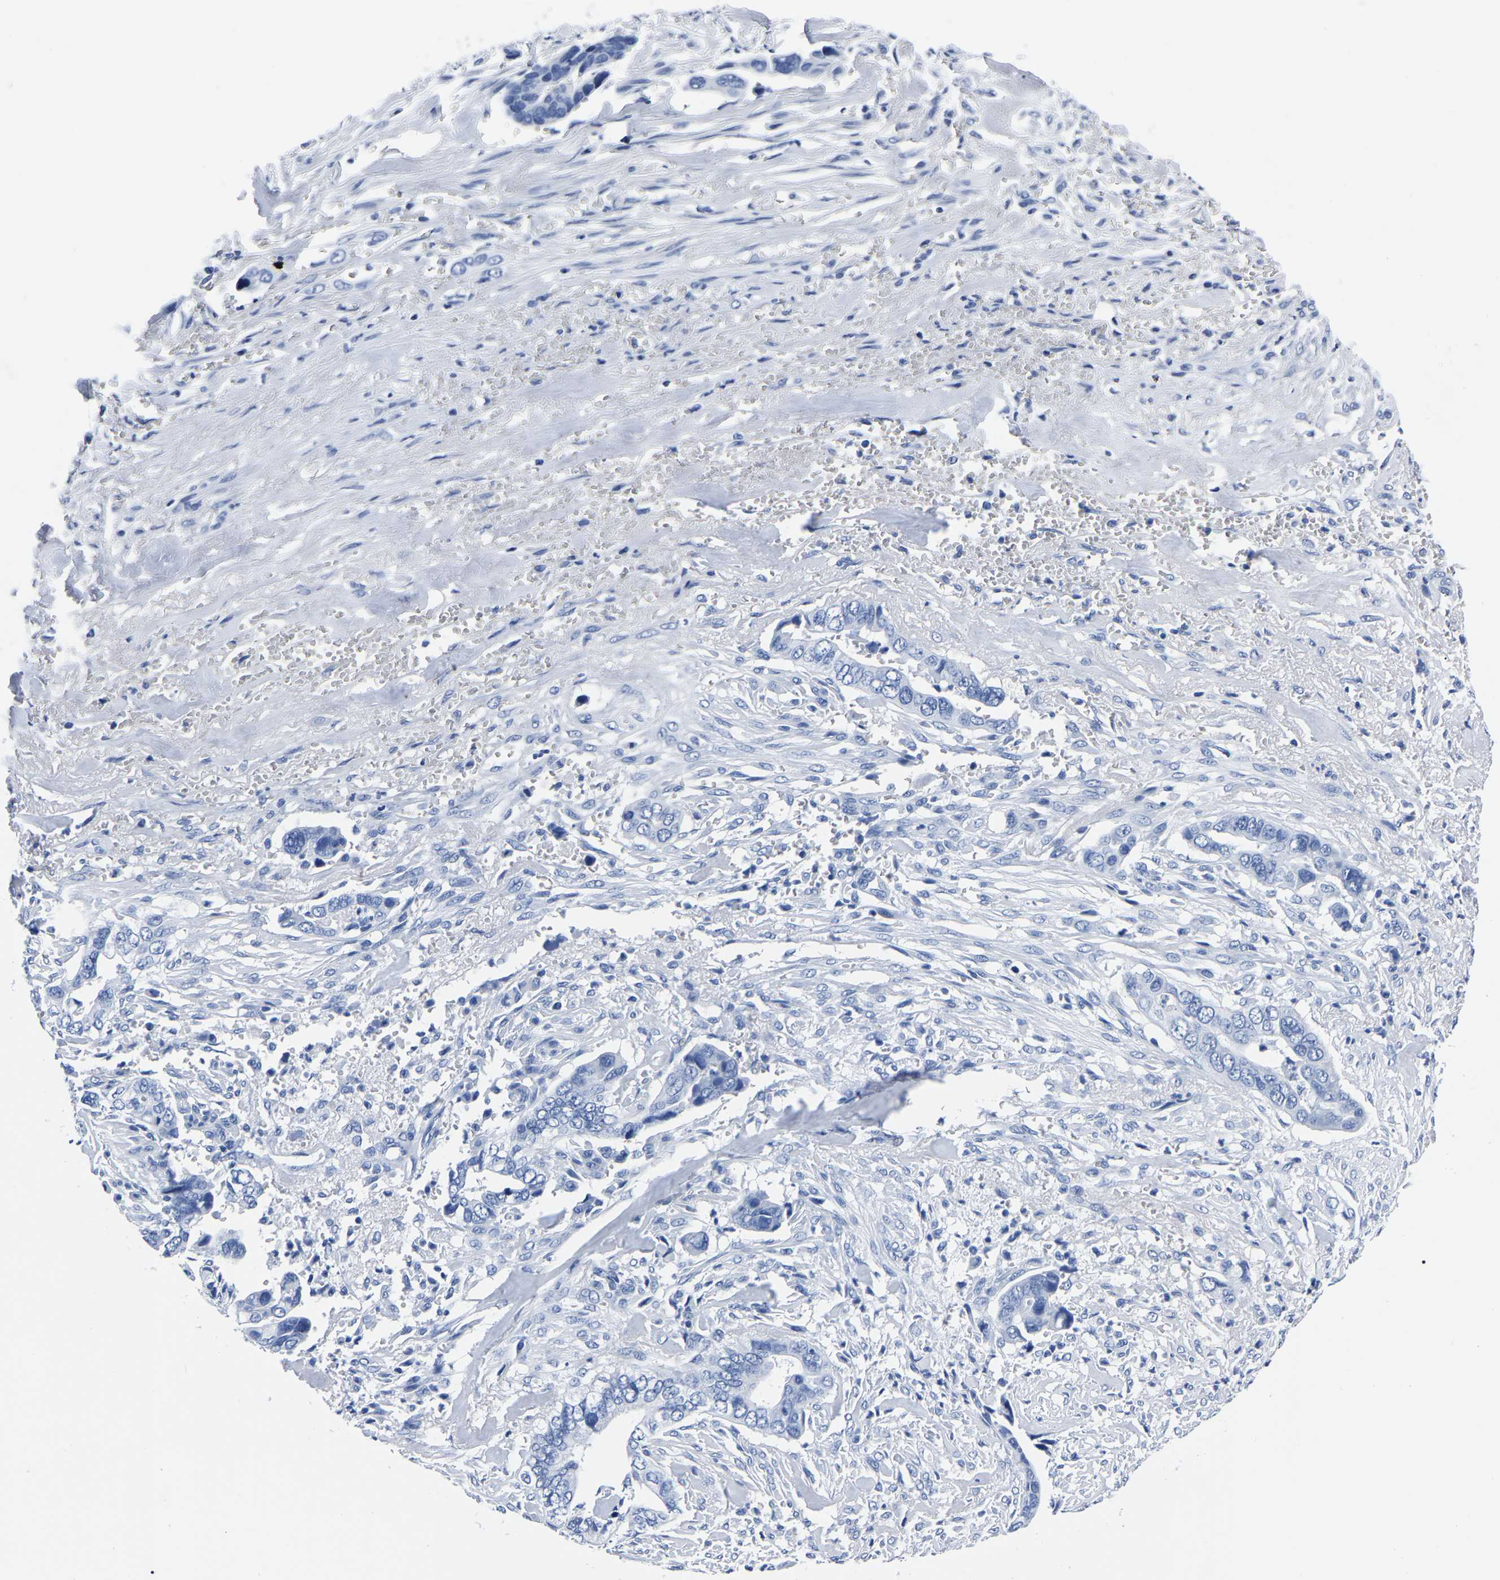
{"staining": {"intensity": "negative", "quantity": "none", "location": "none"}, "tissue": "liver cancer", "cell_type": "Tumor cells", "image_type": "cancer", "snomed": [{"axis": "morphology", "description": "Cholangiocarcinoma"}, {"axis": "topography", "description": "Liver"}], "caption": "Protein analysis of liver cholangiocarcinoma shows no significant positivity in tumor cells.", "gene": "IMPG2", "patient": {"sex": "female", "age": 79}}